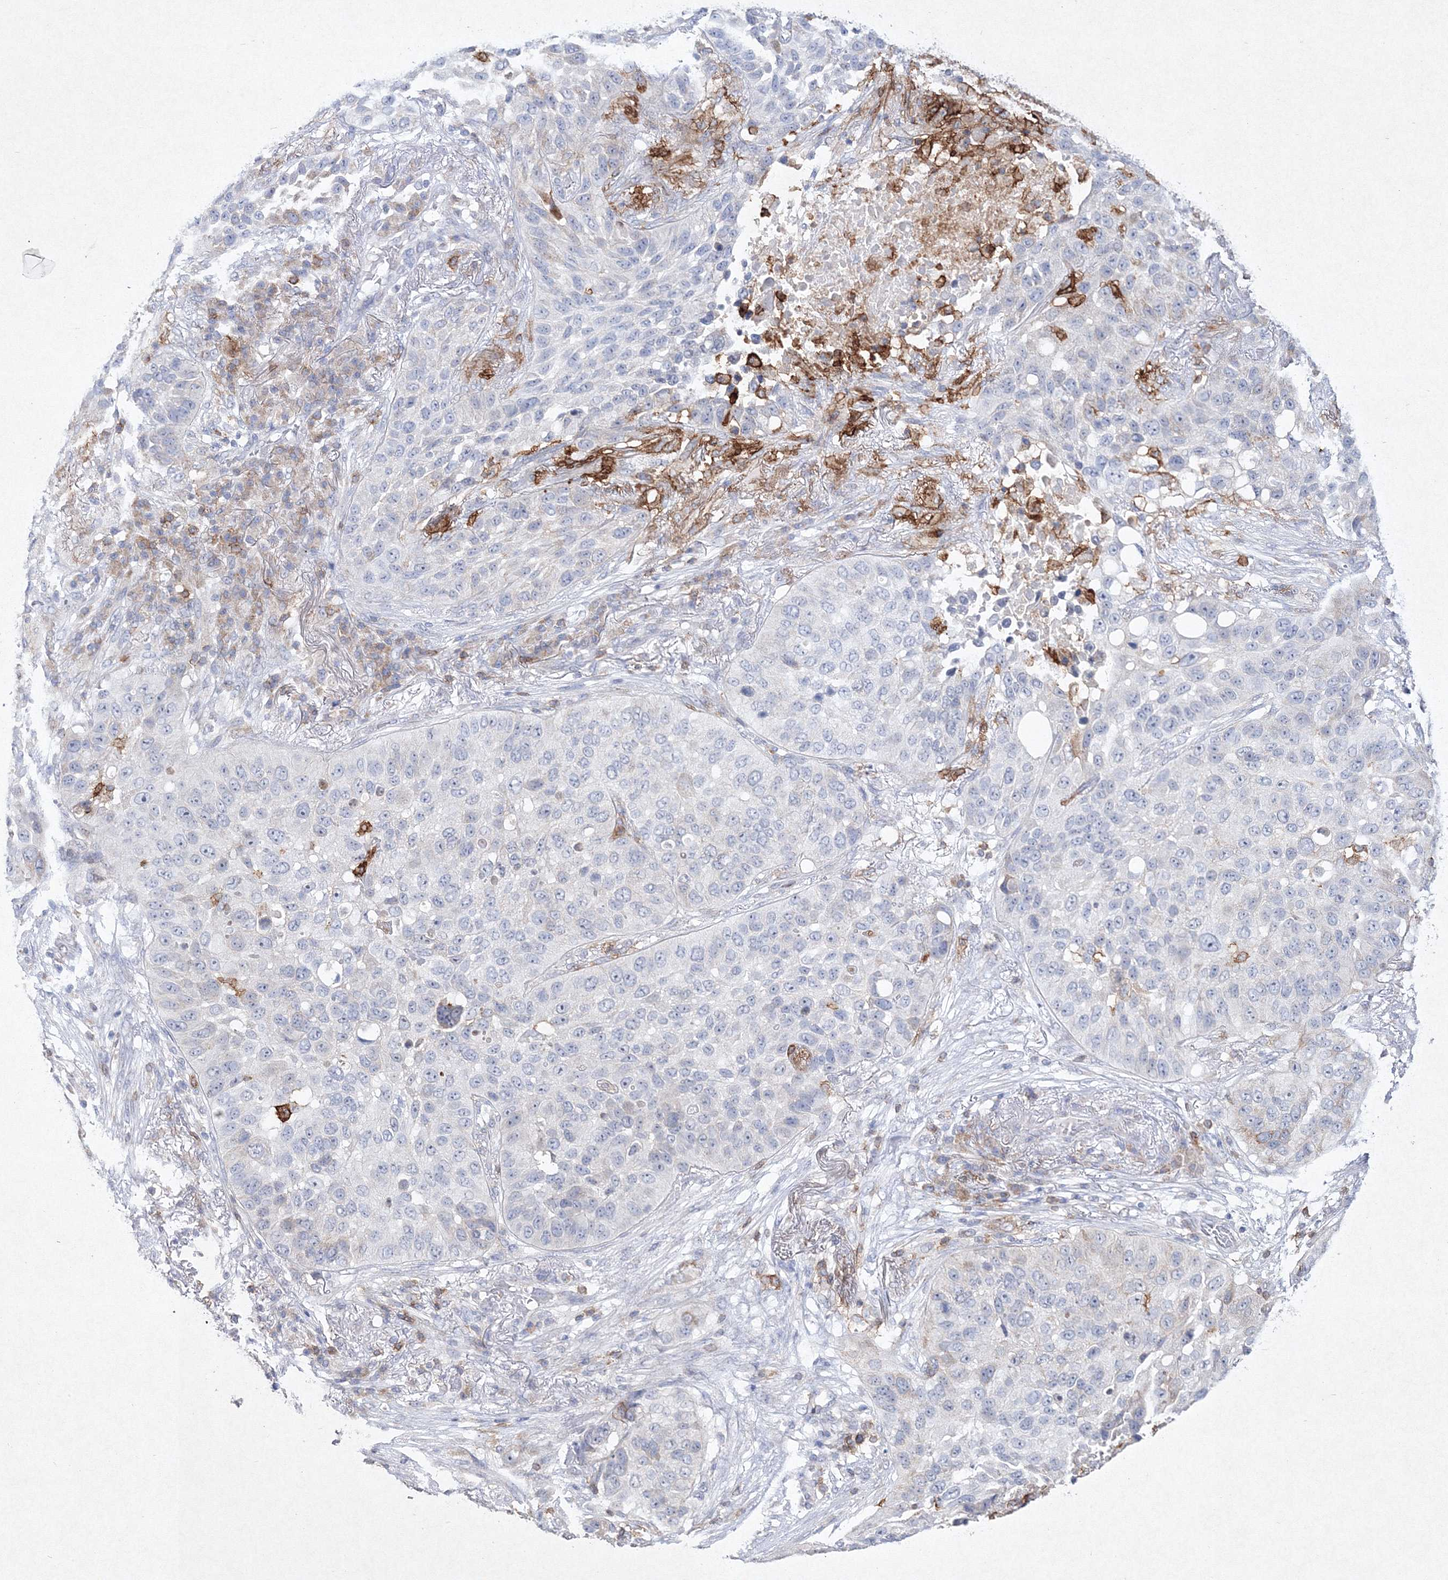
{"staining": {"intensity": "negative", "quantity": "none", "location": "none"}, "tissue": "lung cancer", "cell_type": "Tumor cells", "image_type": "cancer", "snomed": [{"axis": "morphology", "description": "Squamous cell carcinoma, NOS"}, {"axis": "topography", "description": "Lung"}], "caption": "This micrograph is of lung squamous cell carcinoma stained with immunohistochemistry (IHC) to label a protein in brown with the nuclei are counter-stained blue. There is no positivity in tumor cells.", "gene": "HCST", "patient": {"sex": "male", "age": 57}}